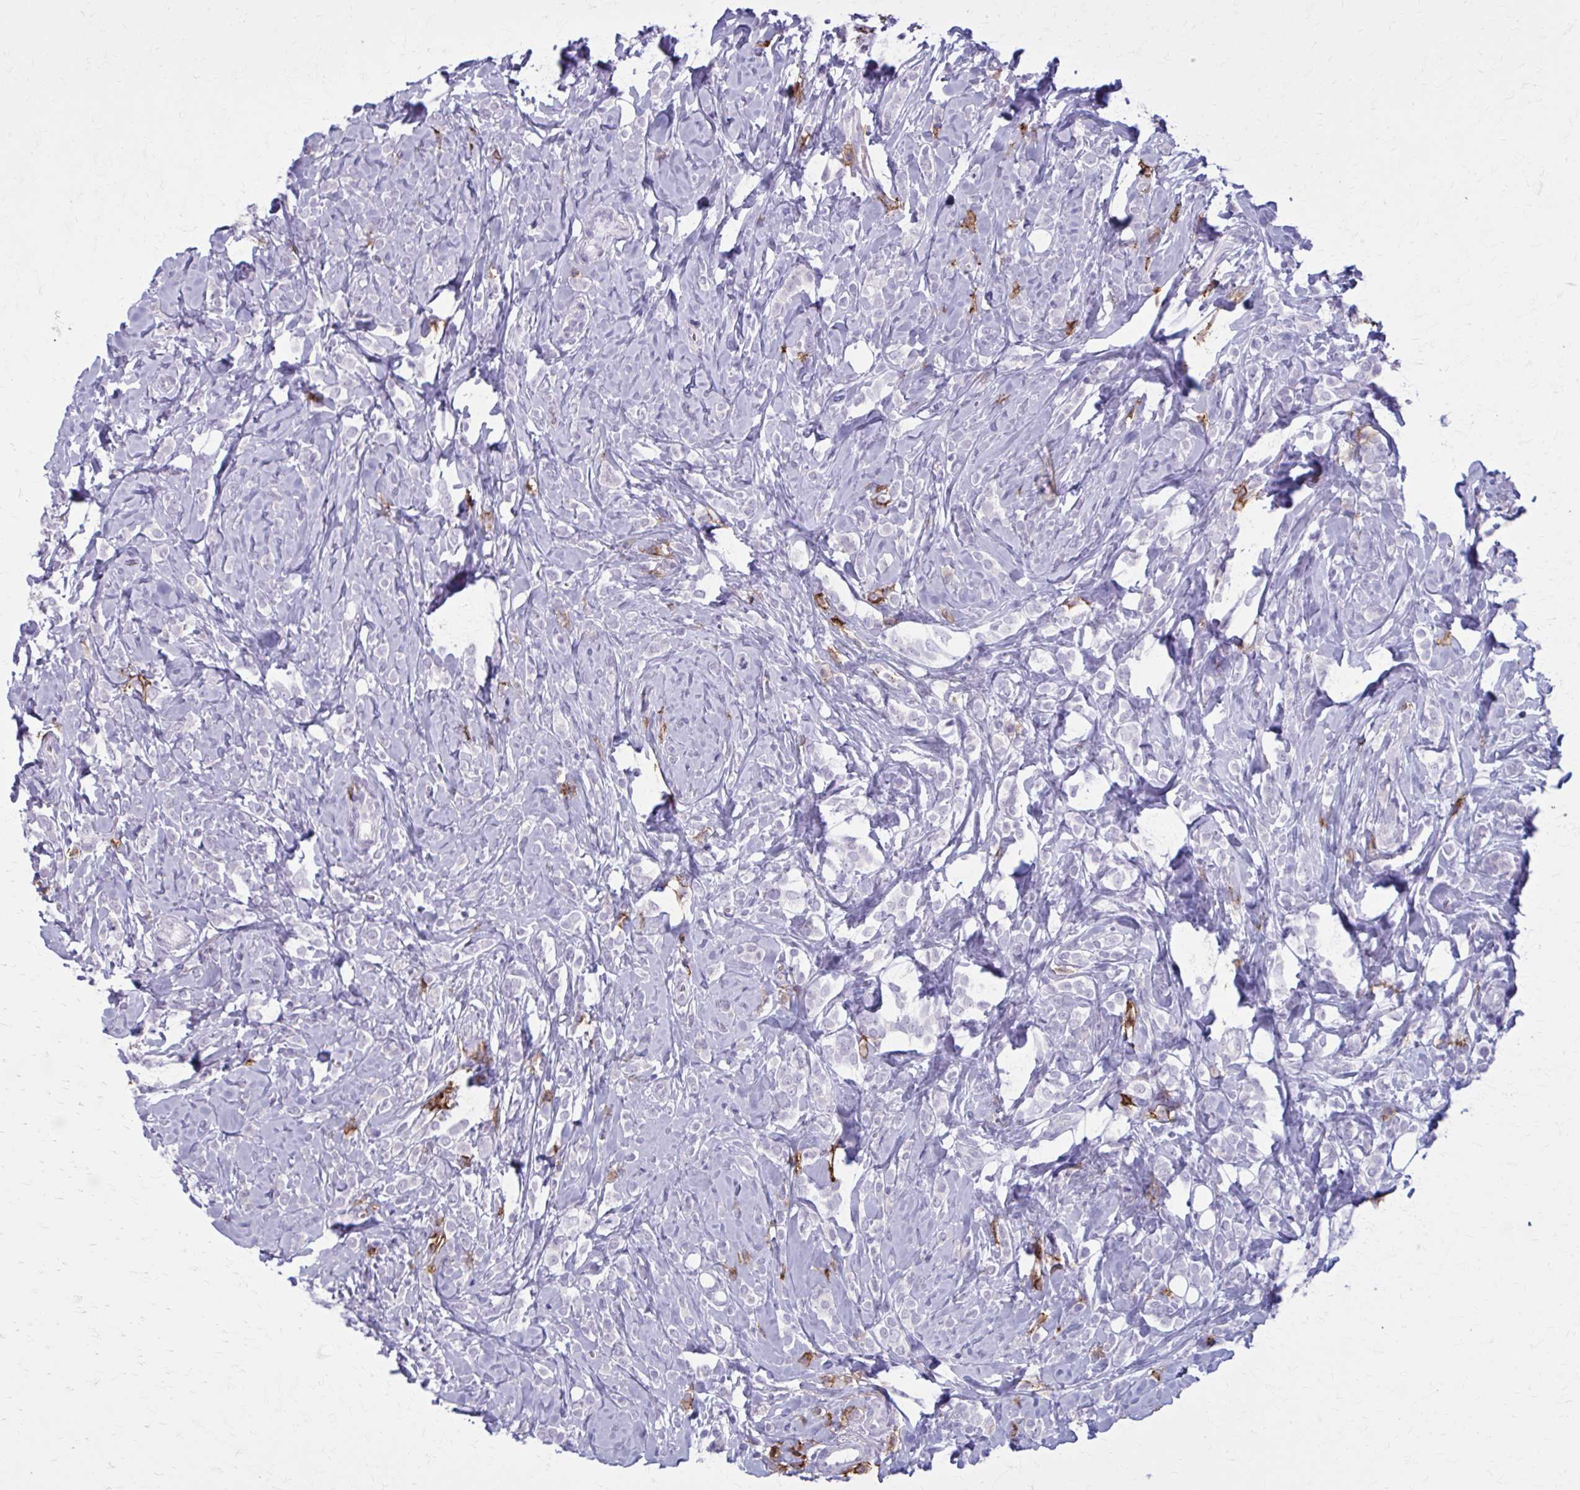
{"staining": {"intensity": "negative", "quantity": "none", "location": "none"}, "tissue": "breast cancer", "cell_type": "Tumor cells", "image_type": "cancer", "snomed": [{"axis": "morphology", "description": "Lobular carcinoma"}, {"axis": "topography", "description": "Breast"}], "caption": "DAB (3,3'-diaminobenzidine) immunohistochemical staining of breast lobular carcinoma exhibits no significant staining in tumor cells.", "gene": "CD38", "patient": {"sex": "female", "age": 49}}